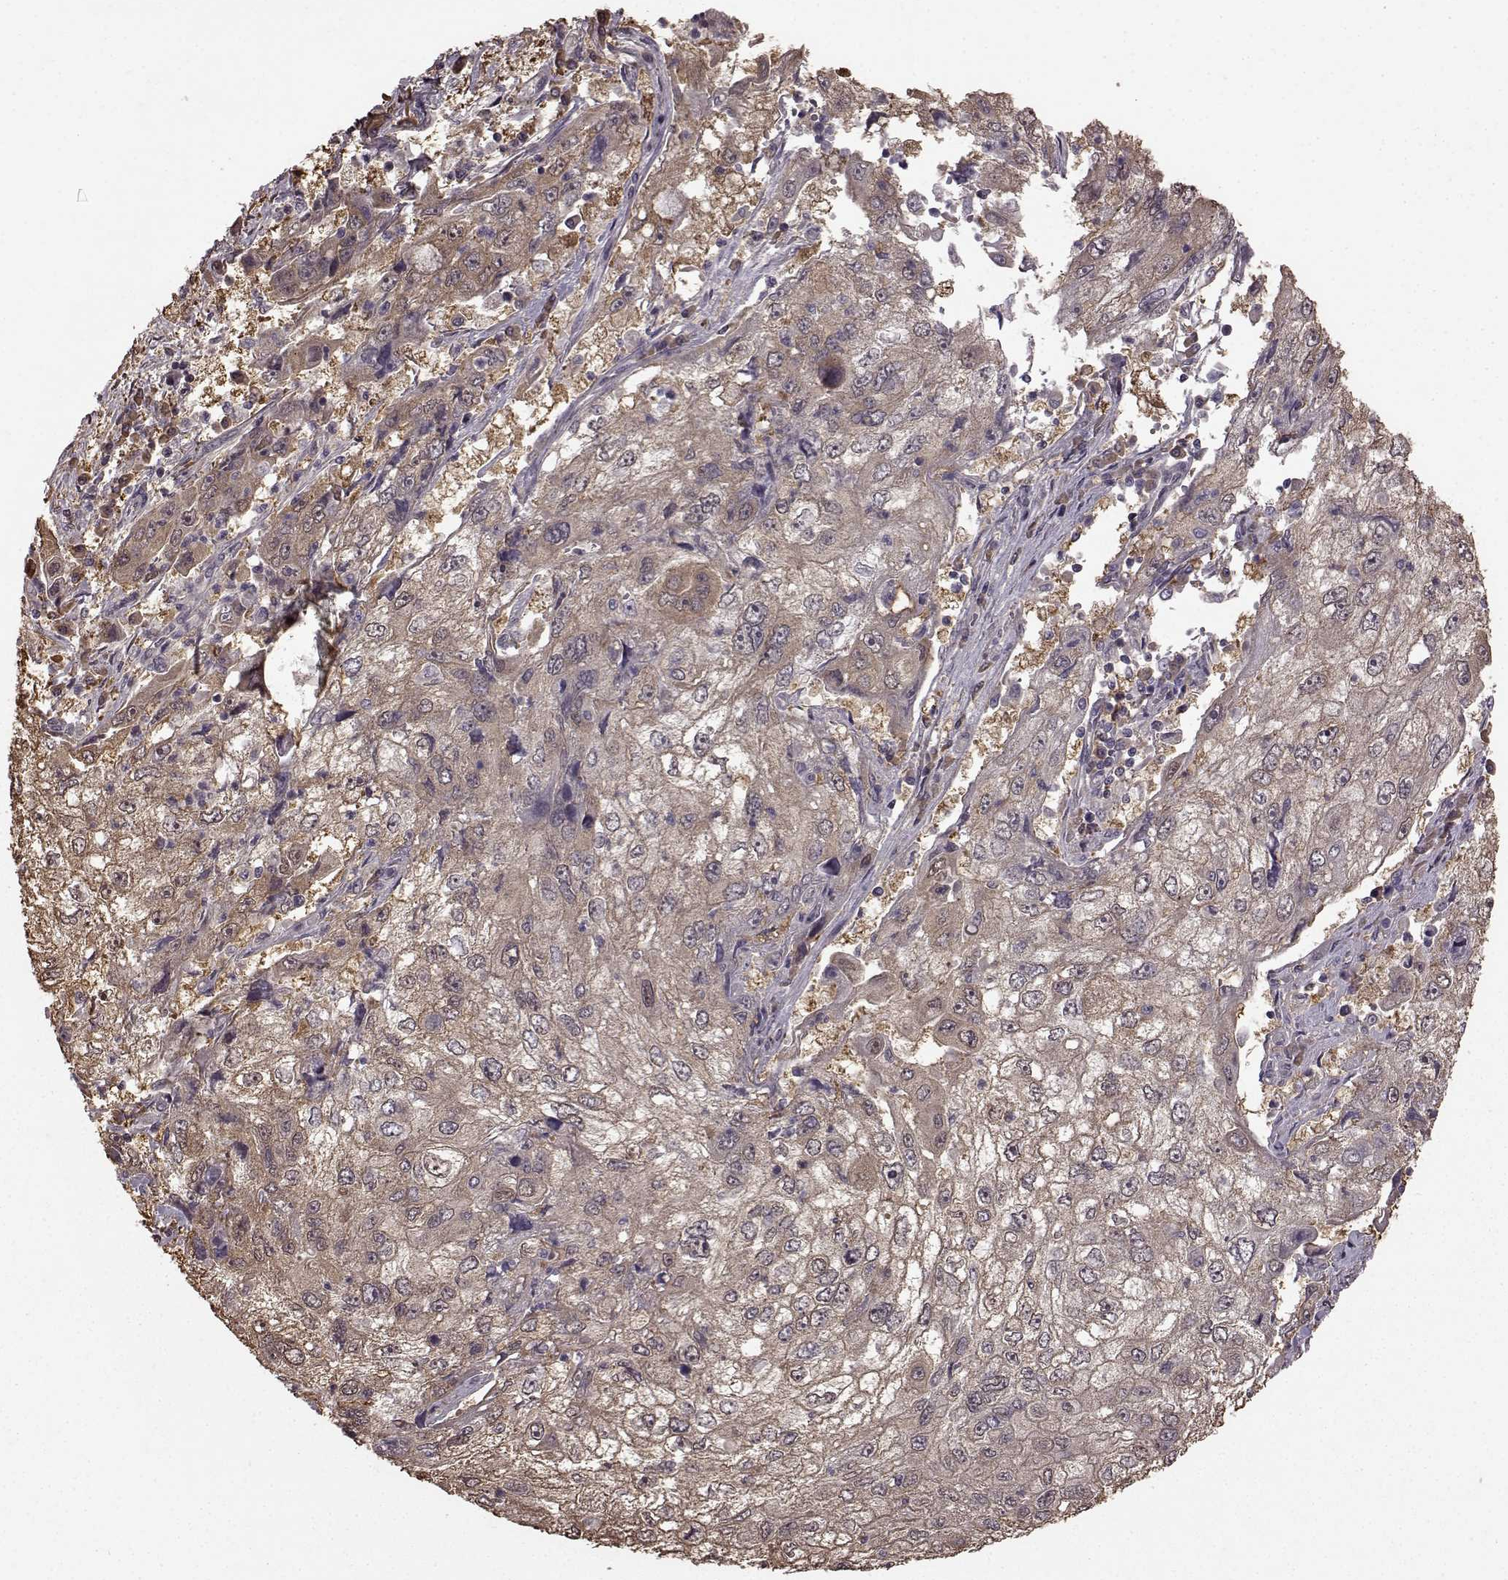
{"staining": {"intensity": "weak", "quantity": ">75%", "location": "cytoplasmic/membranous"}, "tissue": "cervical cancer", "cell_type": "Tumor cells", "image_type": "cancer", "snomed": [{"axis": "morphology", "description": "Squamous cell carcinoma, NOS"}, {"axis": "topography", "description": "Cervix"}], "caption": "Immunohistochemistry (IHC) of squamous cell carcinoma (cervical) exhibits low levels of weak cytoplasmic/membranous staining in approximately >75% of tumor cells. Using DAB (3,3'-diaminobenzidine) (brown) and hematoxylin (blue) stains, captured at high magnification using brightfield microscopy.", "gene": "NME1-NME2", "patient": {"sex": "female", "age": 36}}